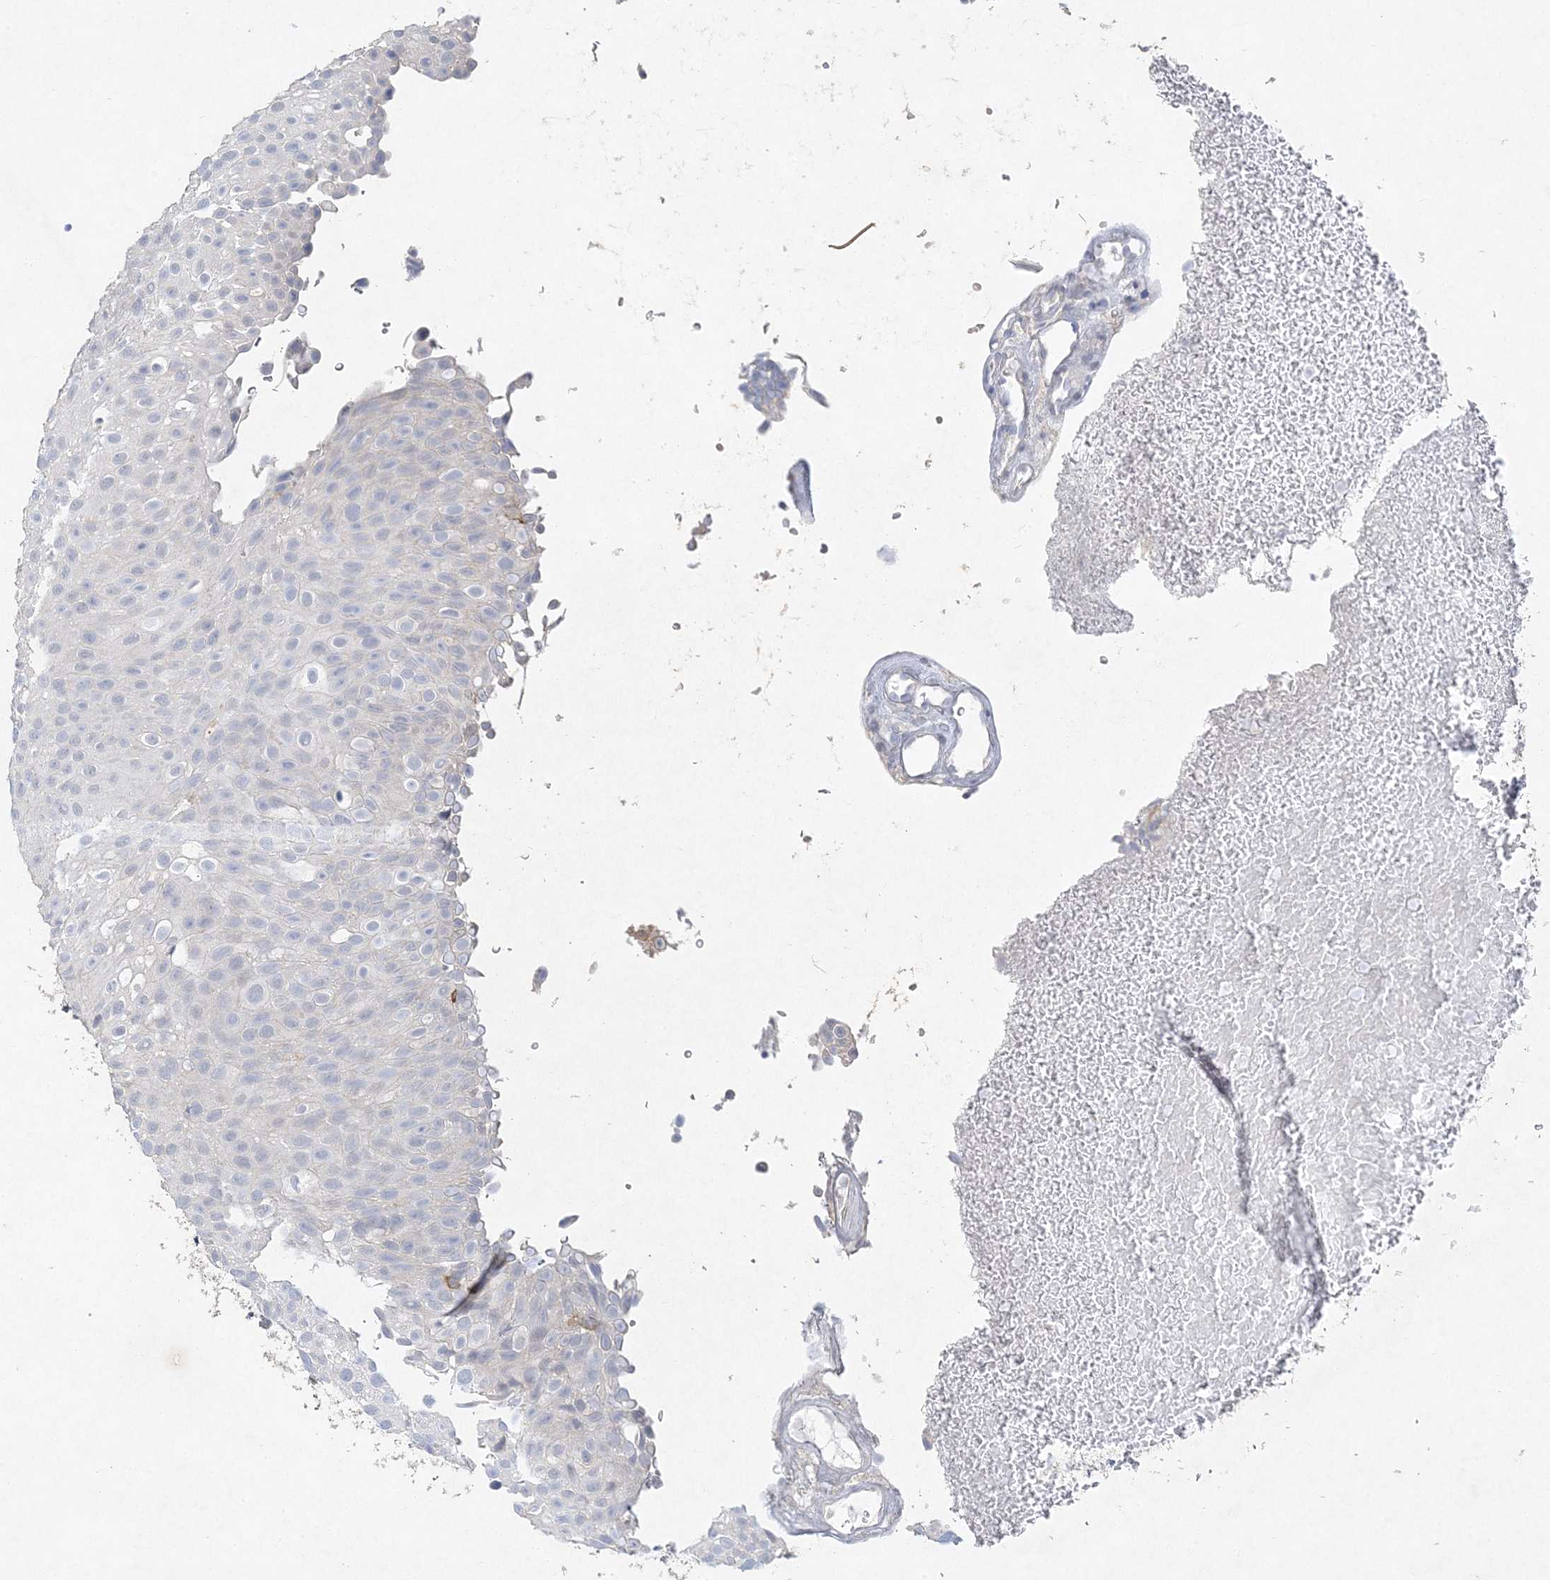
{"staining": {"intensity": "negative", "quantity": "none", "location": "none"}, "tissue": "urothelial cancer", "cell_type": "Tumor cells", "image_type": "cancer", "snomed": [{"axis": "morphology", "description": "Urothelial carcinoma, Low grade"}, {"axis": "topography", "description": "Urinary bladder"}], "caption": "Immunohistochemical staining of human urothelial cancer demonstrates no significant staining in tumor cells.", "gene": "MAT2B", "patient": {"sex": "male", "age": 78}}